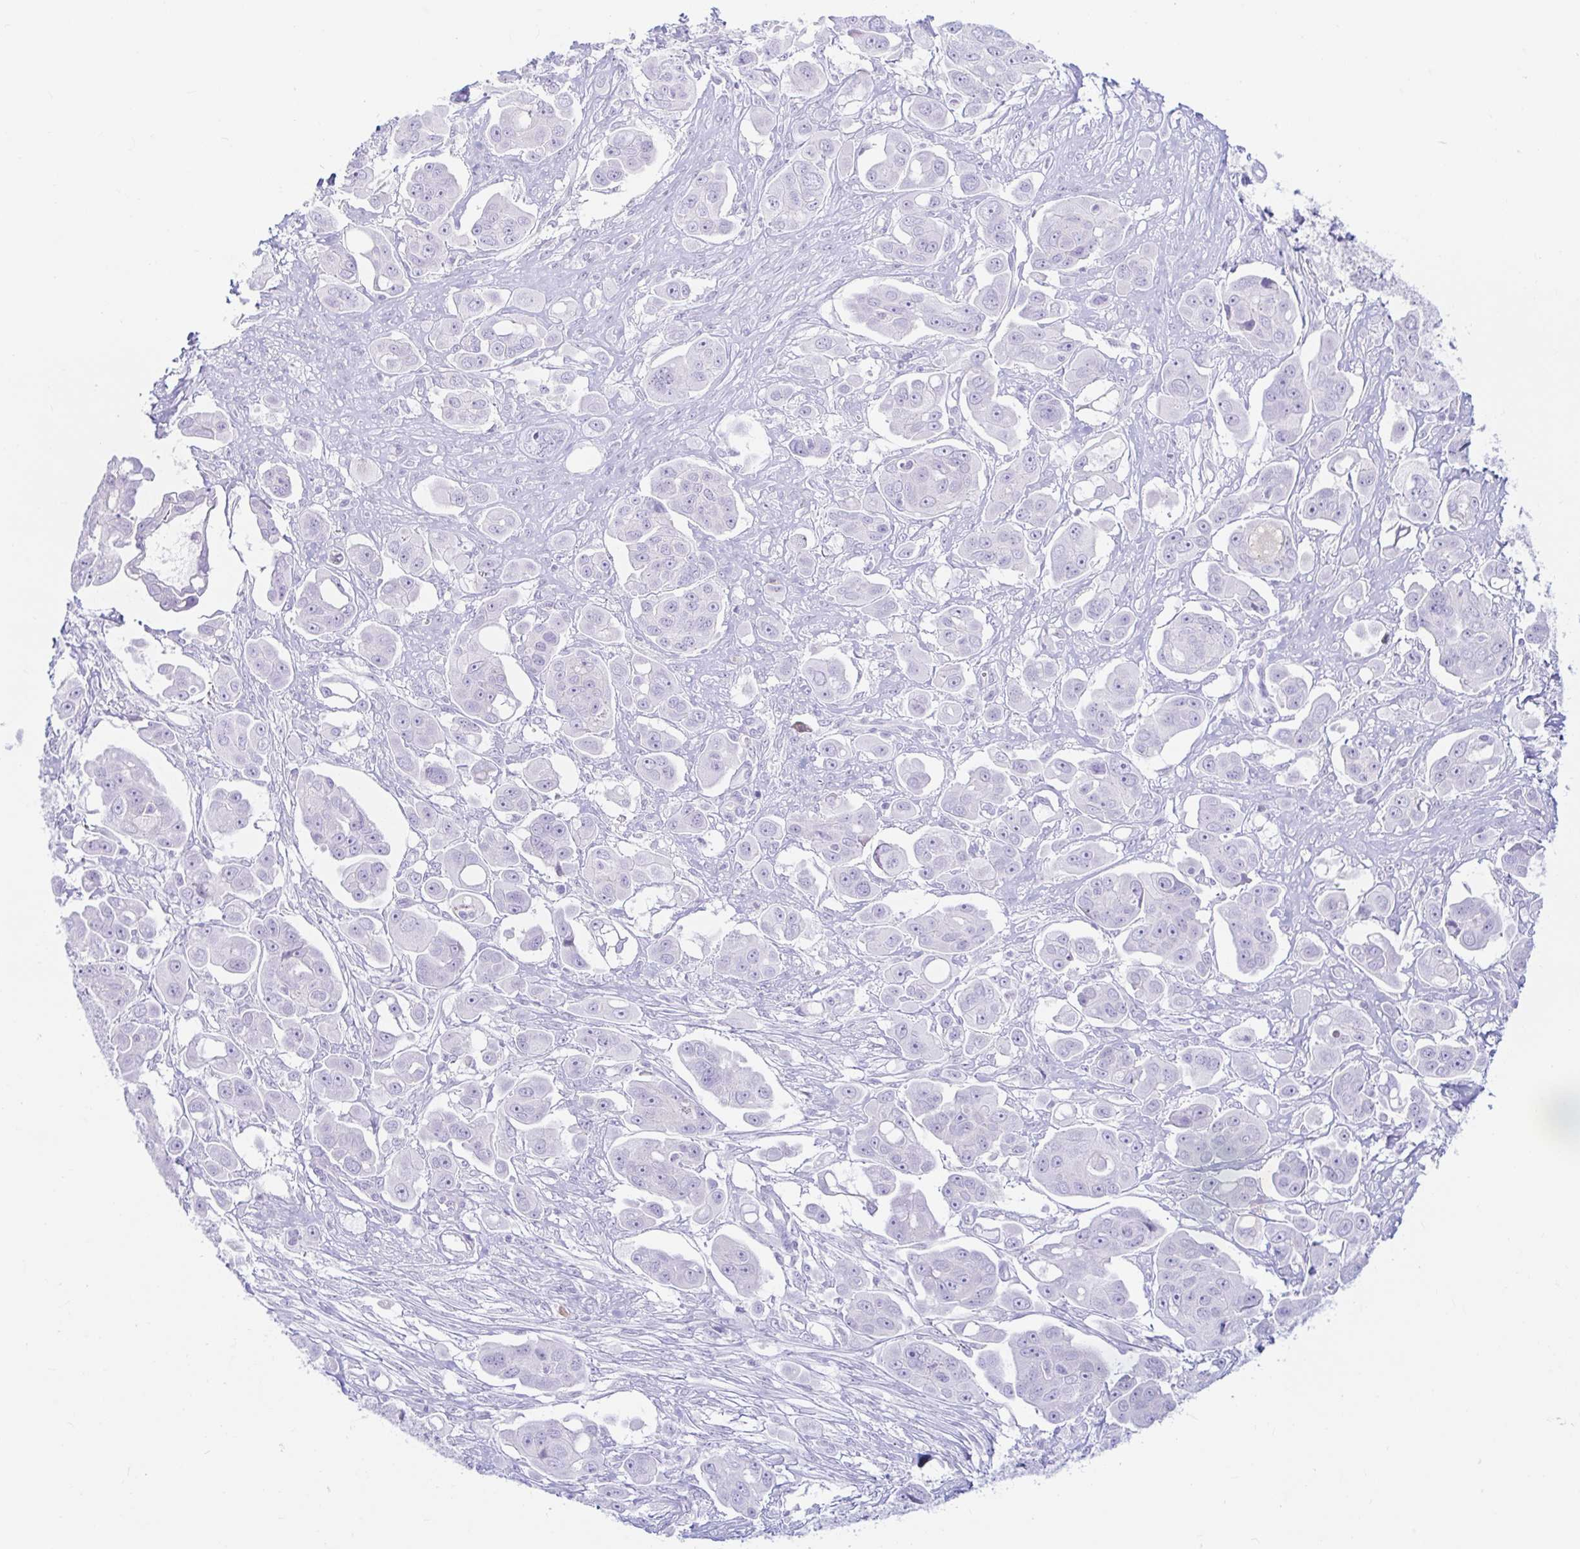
{"staining": {"intensity": "negative", "quantity": "none", "location": "none"}, "tissue": "ovarian cancer", "cell_type": "Tumor cells", "image_type": "cancer", "snomed": [{"axis": "morphology", "description": "Carcinoma, endometroid"}, {"axis": "topography", "description": "Ovary"}], "caption": "The micrograph displays no staining of tumor cells in endometroid carcinoma (ovarian).", "gene": "ERICH6", "patient": {"sex": "female", "age": 70}}